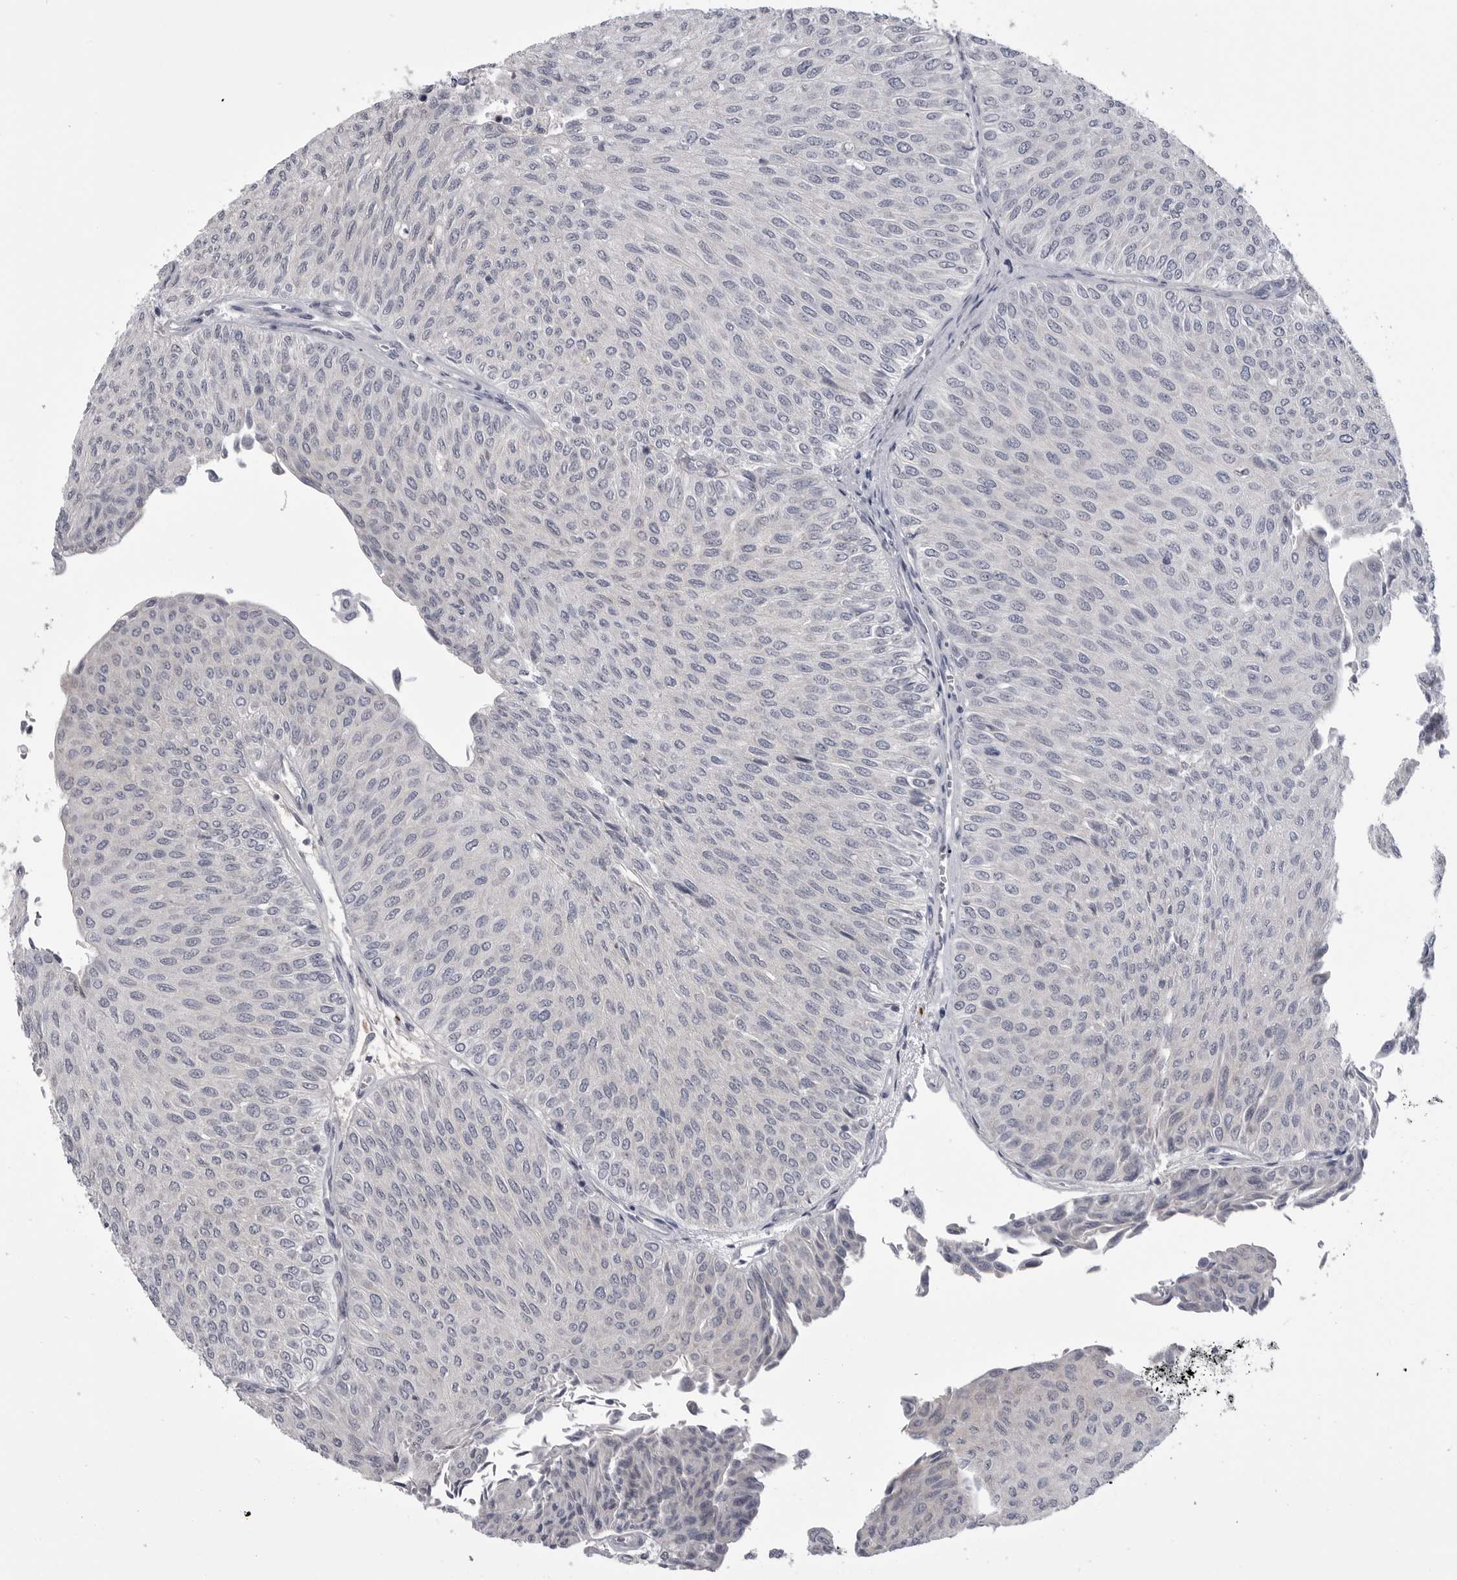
{"staining": {"intensity": "negative", "quantity": "none", "location": "none"}, "tissue": "urothelial cancer", "cell_type": "Tumor cells", "image_type": "cancer", "snomed": [{"axis": "morphology", "description": "Urothelial carcinoma, Low grade"}, {"axis": "topography", "description": "Urinary bladder"}], "caption": "Urothelial cancer was stained to show a protein in brown. There is no significant staining in tumor cells. Brightfield microscopy of immunohistochemistry stained with DAB (brown) and hematoxylin (blue), captured at high magnification.", "gene": "FKBP2", "patient": {"sex": "male", "age": 78}}